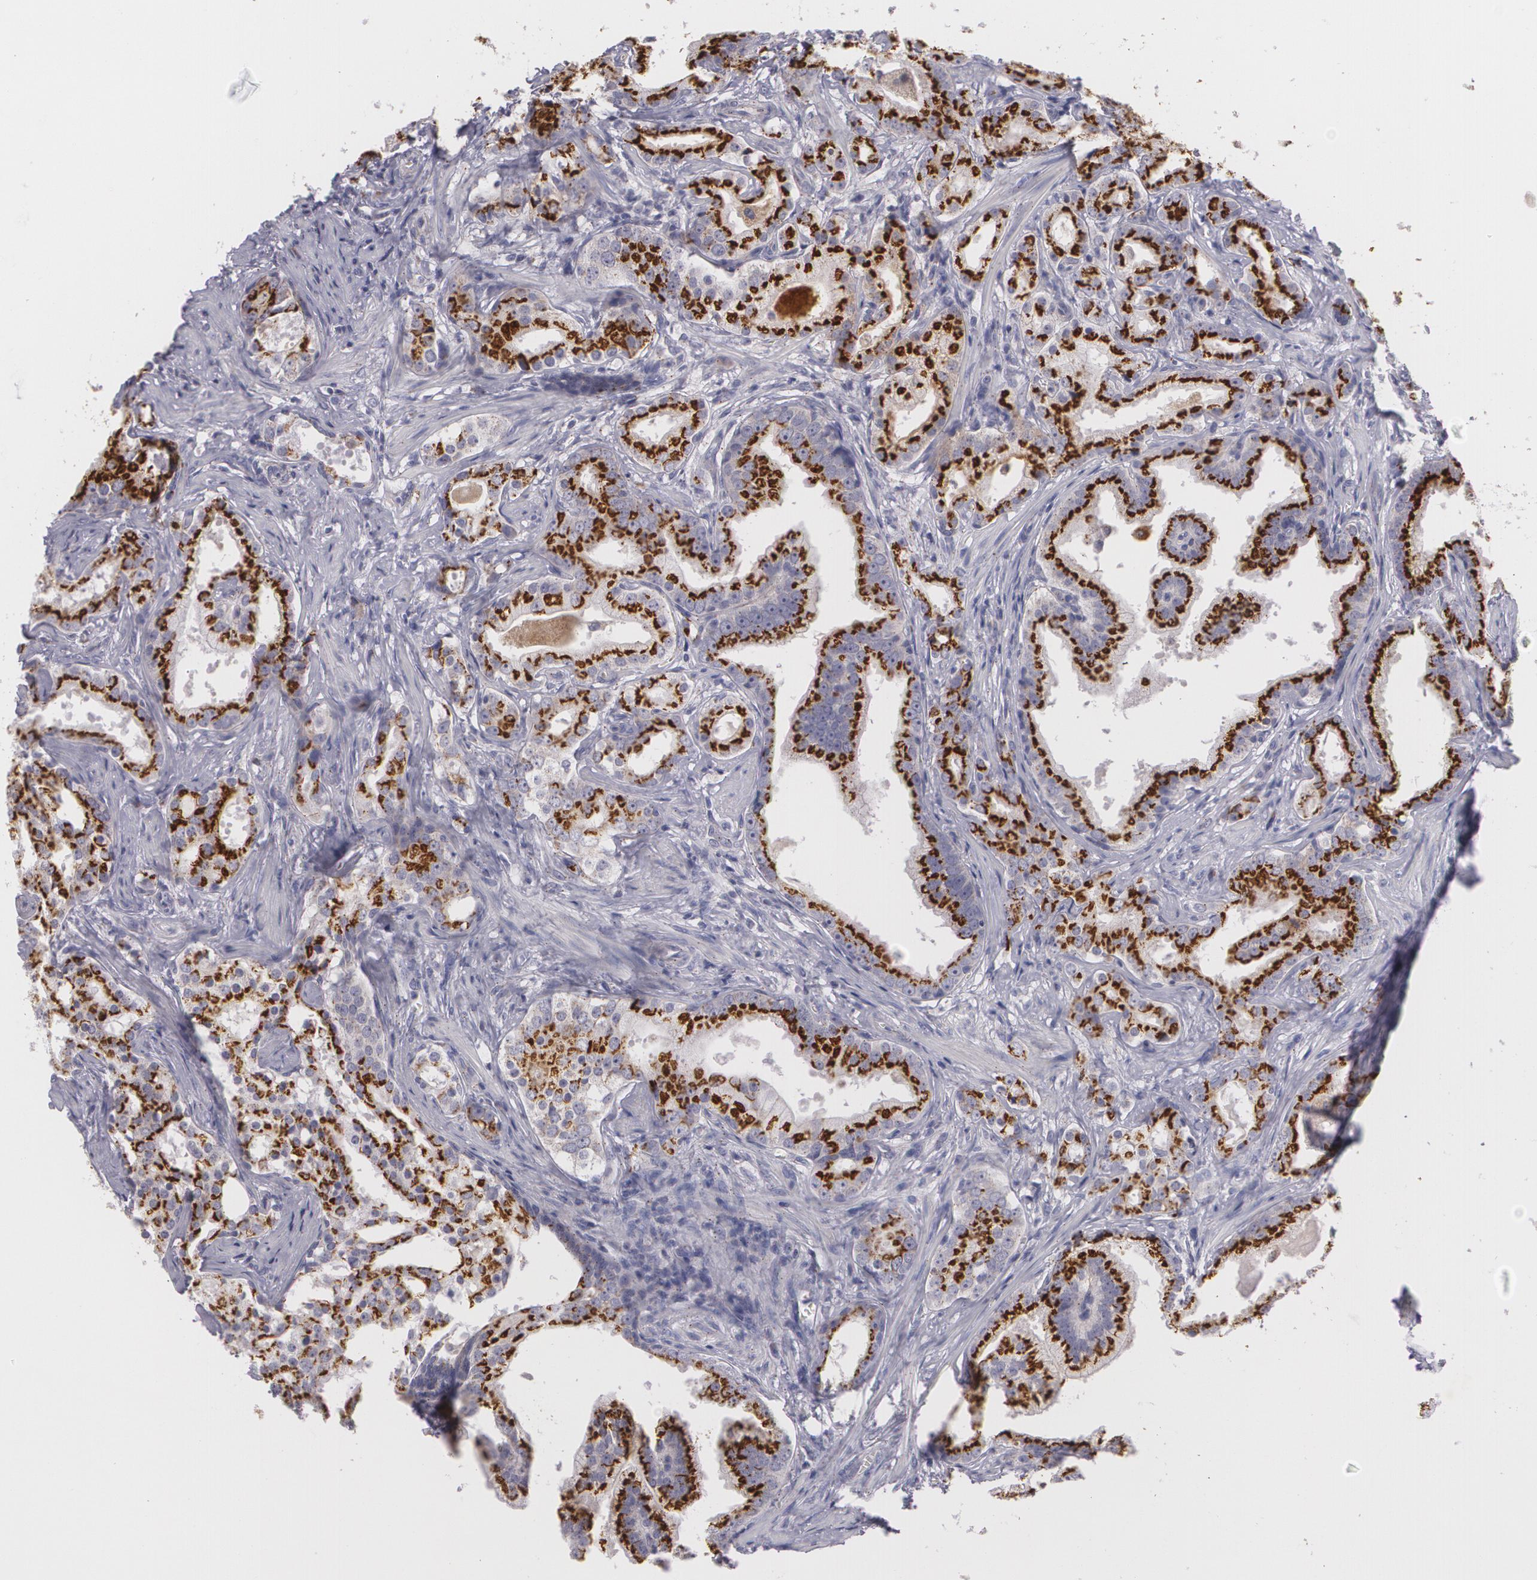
{"staining": {"intensity": "strong", "quantity": ">75%", "location": "cytoplasmic/membranous"}, "tissue": "prostate cancer", "cell_type": "Tumor cells", "image_type": "cancer", "snomed": [{"axis": "morphology", "description": "Adenocarcinoma, Low grade"}, {"axis": "topography", "description": "Prostate"}], "caption": "About >75% of tumor cells in human prostate low-grade adenocarcinoma display strong cytoplasmic/membranous protein expression as visualized by brown immunohistochemical staining.", "gene": "CILK1", "patient": {"sex": "male", "age": 59}}